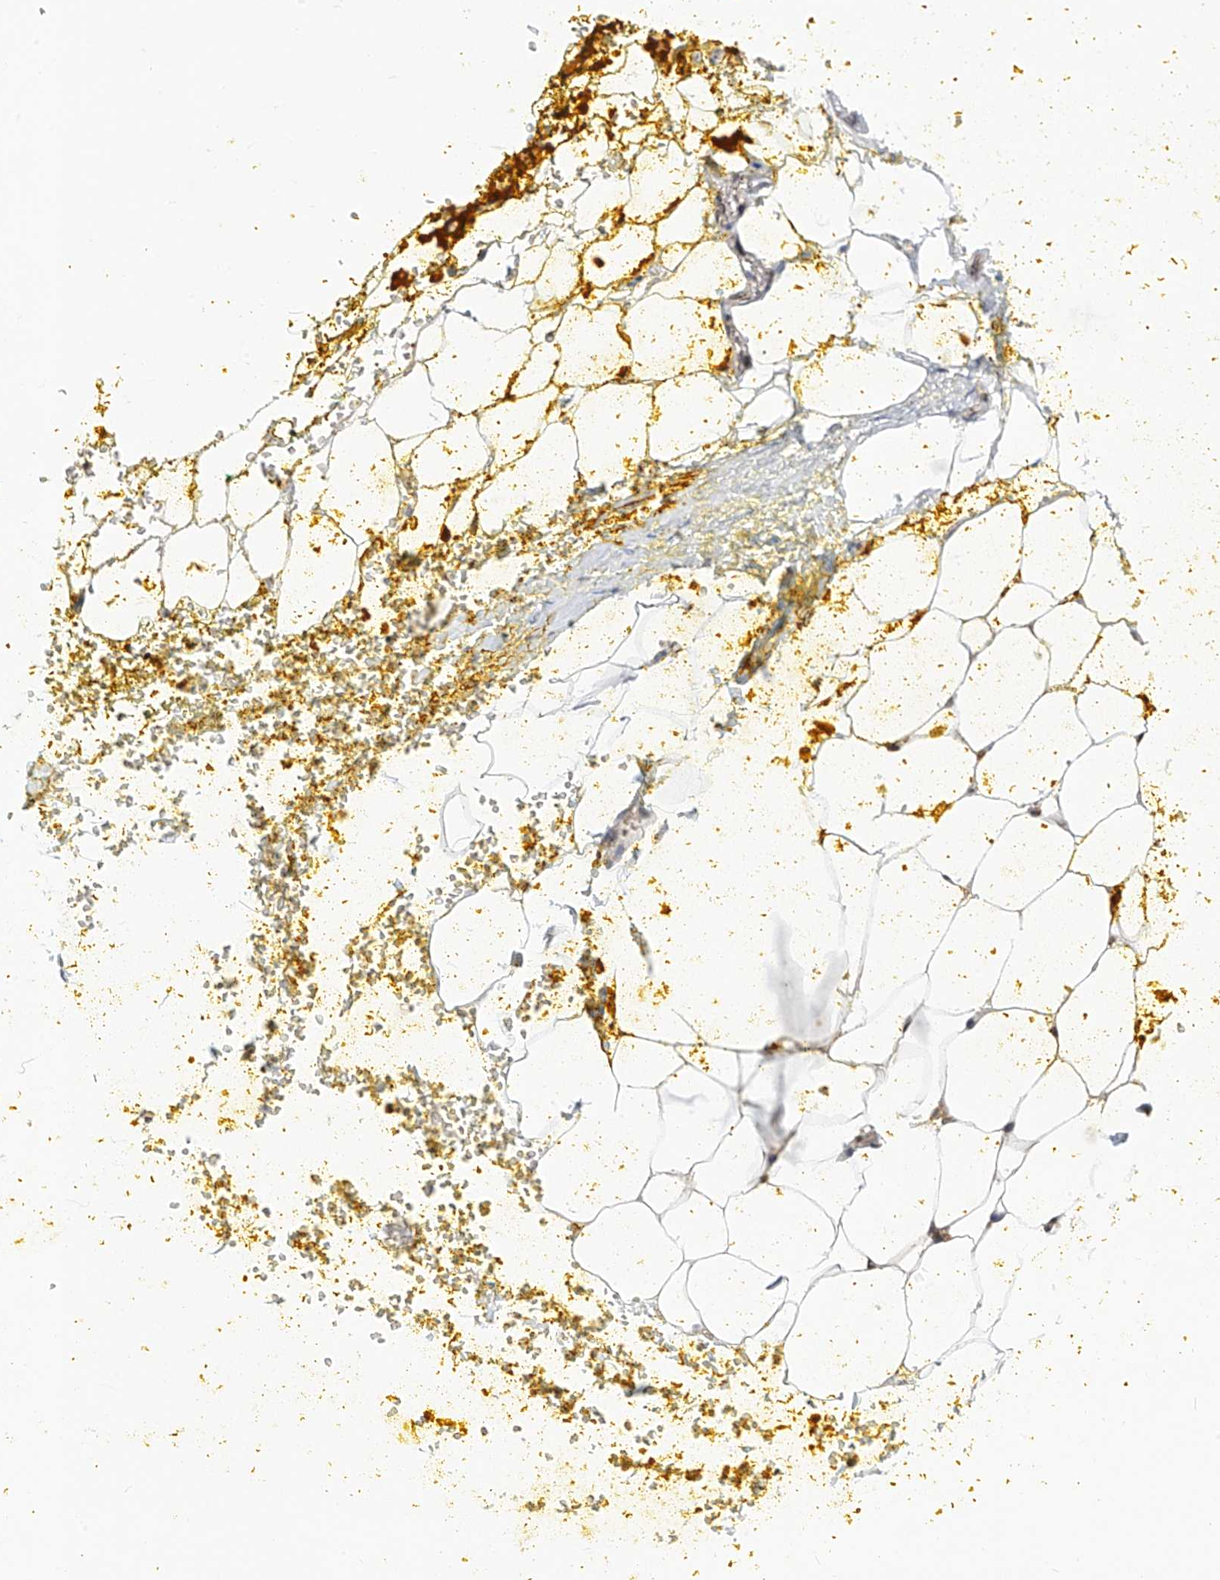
{"staining": {"intensity": "moderate", "quantity": "25%-75%", "location": "nuclear"}, "tissue": "adipose tissue", "cell_type": "Adipocytes", "image_type": "normal", "snomed": [{"axis": "morphology", "description": "Normal tissue, NOS"}, {"axis": "morphology", "description": "Adenocarcinoma, Low grade"}, {"axis": "topography", "description": "Prostate"}, {"axis": "topography", "description": "Peripheral nerve tissue"}], "caption": "Adipocytes exhibit medium levels of moderate nuclear expression in approximately 25%-75% of cells in normal adipose tissue.", "gene": "APLF", "patient": {"sex": "male", "age": 63}}